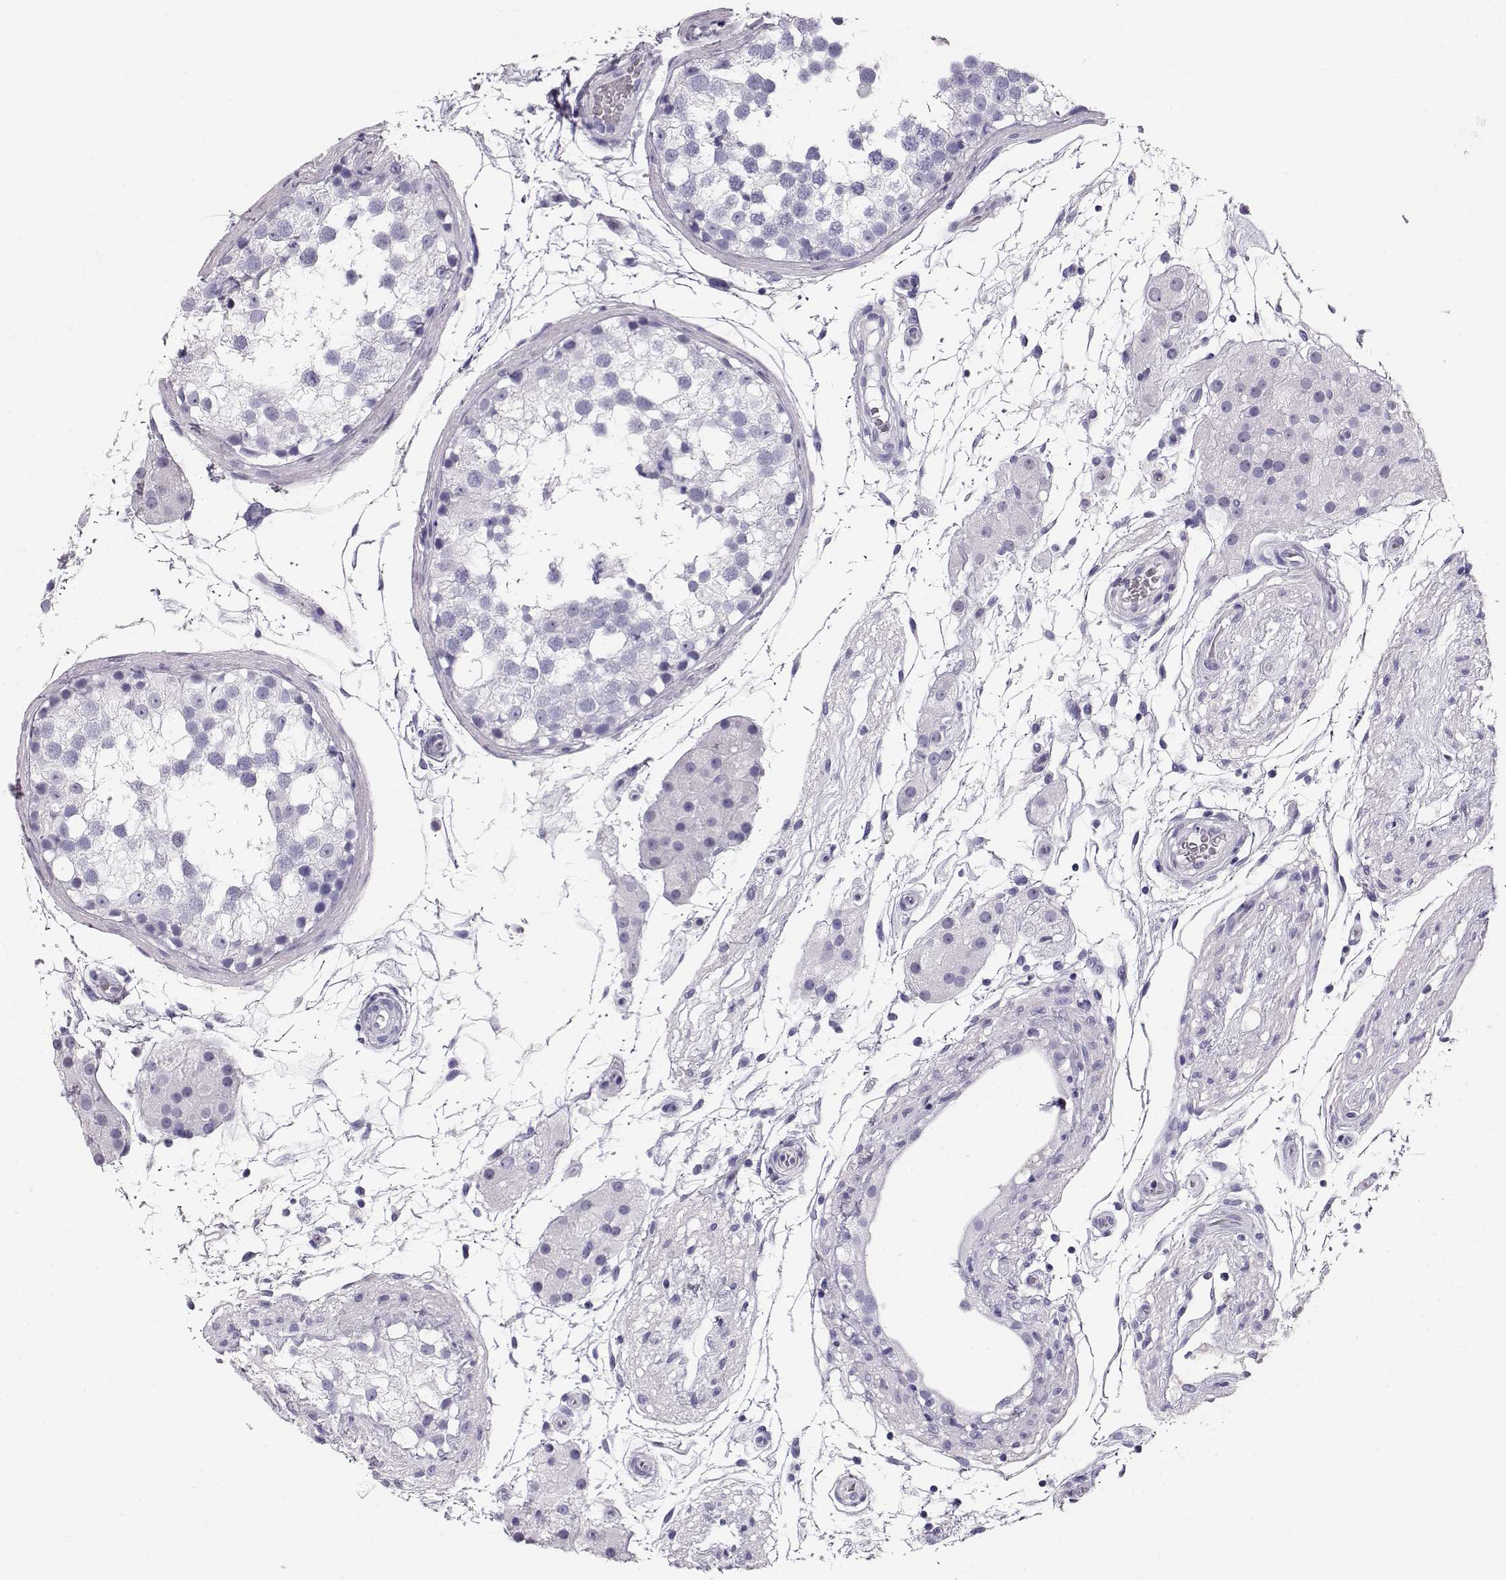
{"staining": {"intensity": "negative", "quantity": "none", "location": "none"}, "tissue": "testis", "cell_type": "Cells in seminiferous ducts", "image_type": "normal", "snomed": [{"axis": "morphology", "description": "Normal tissue, NOS"}, {"axis": "morphology", "description": "Seminoma, NOS"}, {"axis": "topography", "description": "Testis"}], "caption": "Protein analysis of normal testis displays no significant staining in cells in seminiferous ducts.", "gene": "RD3", "patient": {"sex": "male", "age": 65}}